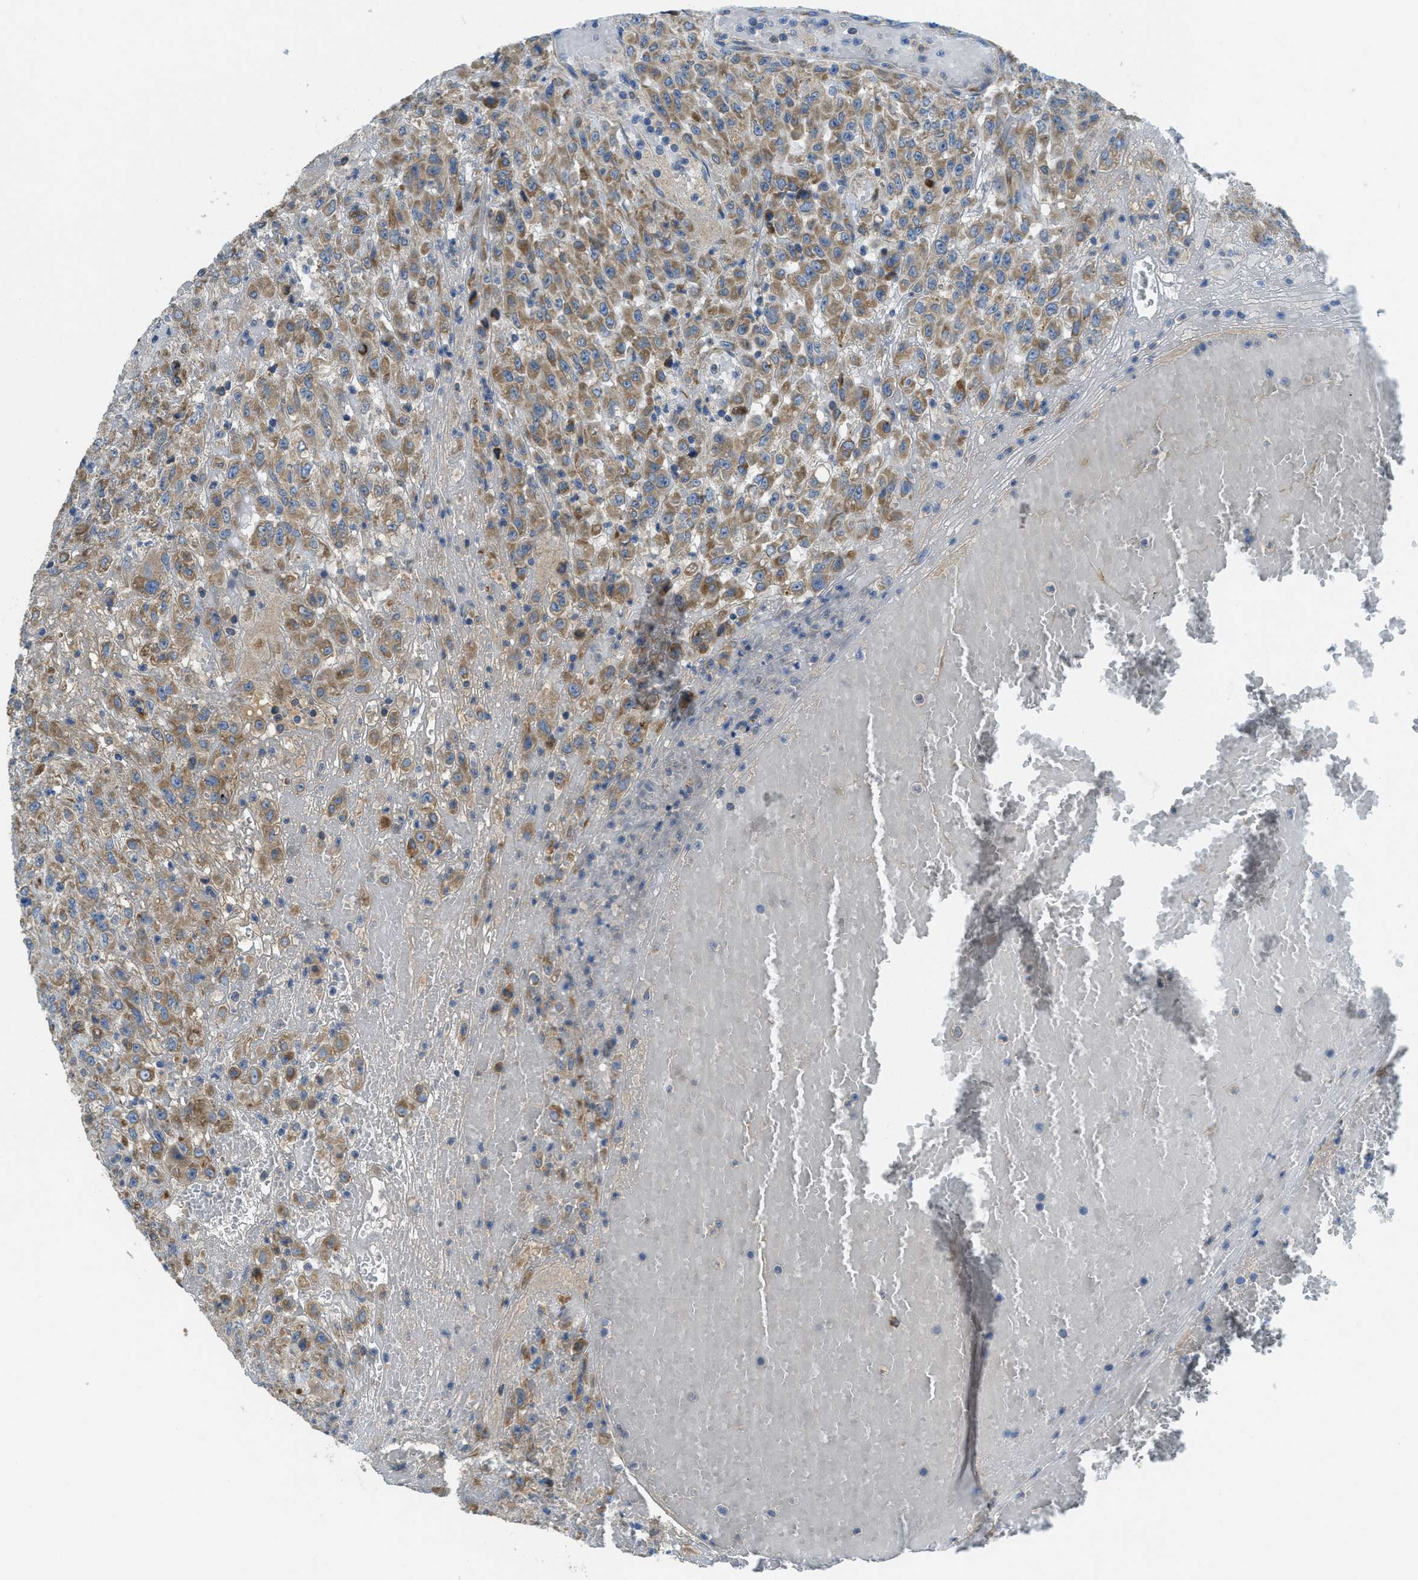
{"staining": {"intensity": "weak", "quantity": ">75%", "location": "cytoplasmic/membranous"}, "tissue": "urothelial cancer", "cell_type": "Tumor cells", "image_type": "cancer", "snomed": [{"axis": "morphology", "description": "Urothelial carcinoma, High grade"}, {"axis": "topography", "description": "Urinary bladder"}], "caption": "A low amount of weak cytoplasmic/membranous expression is identified in approximately >75% of tumor cells in high-grade urothelial carcinoma tissue.", "gene": "SSR1", "patient": {"sex": "male", "age": 46}}